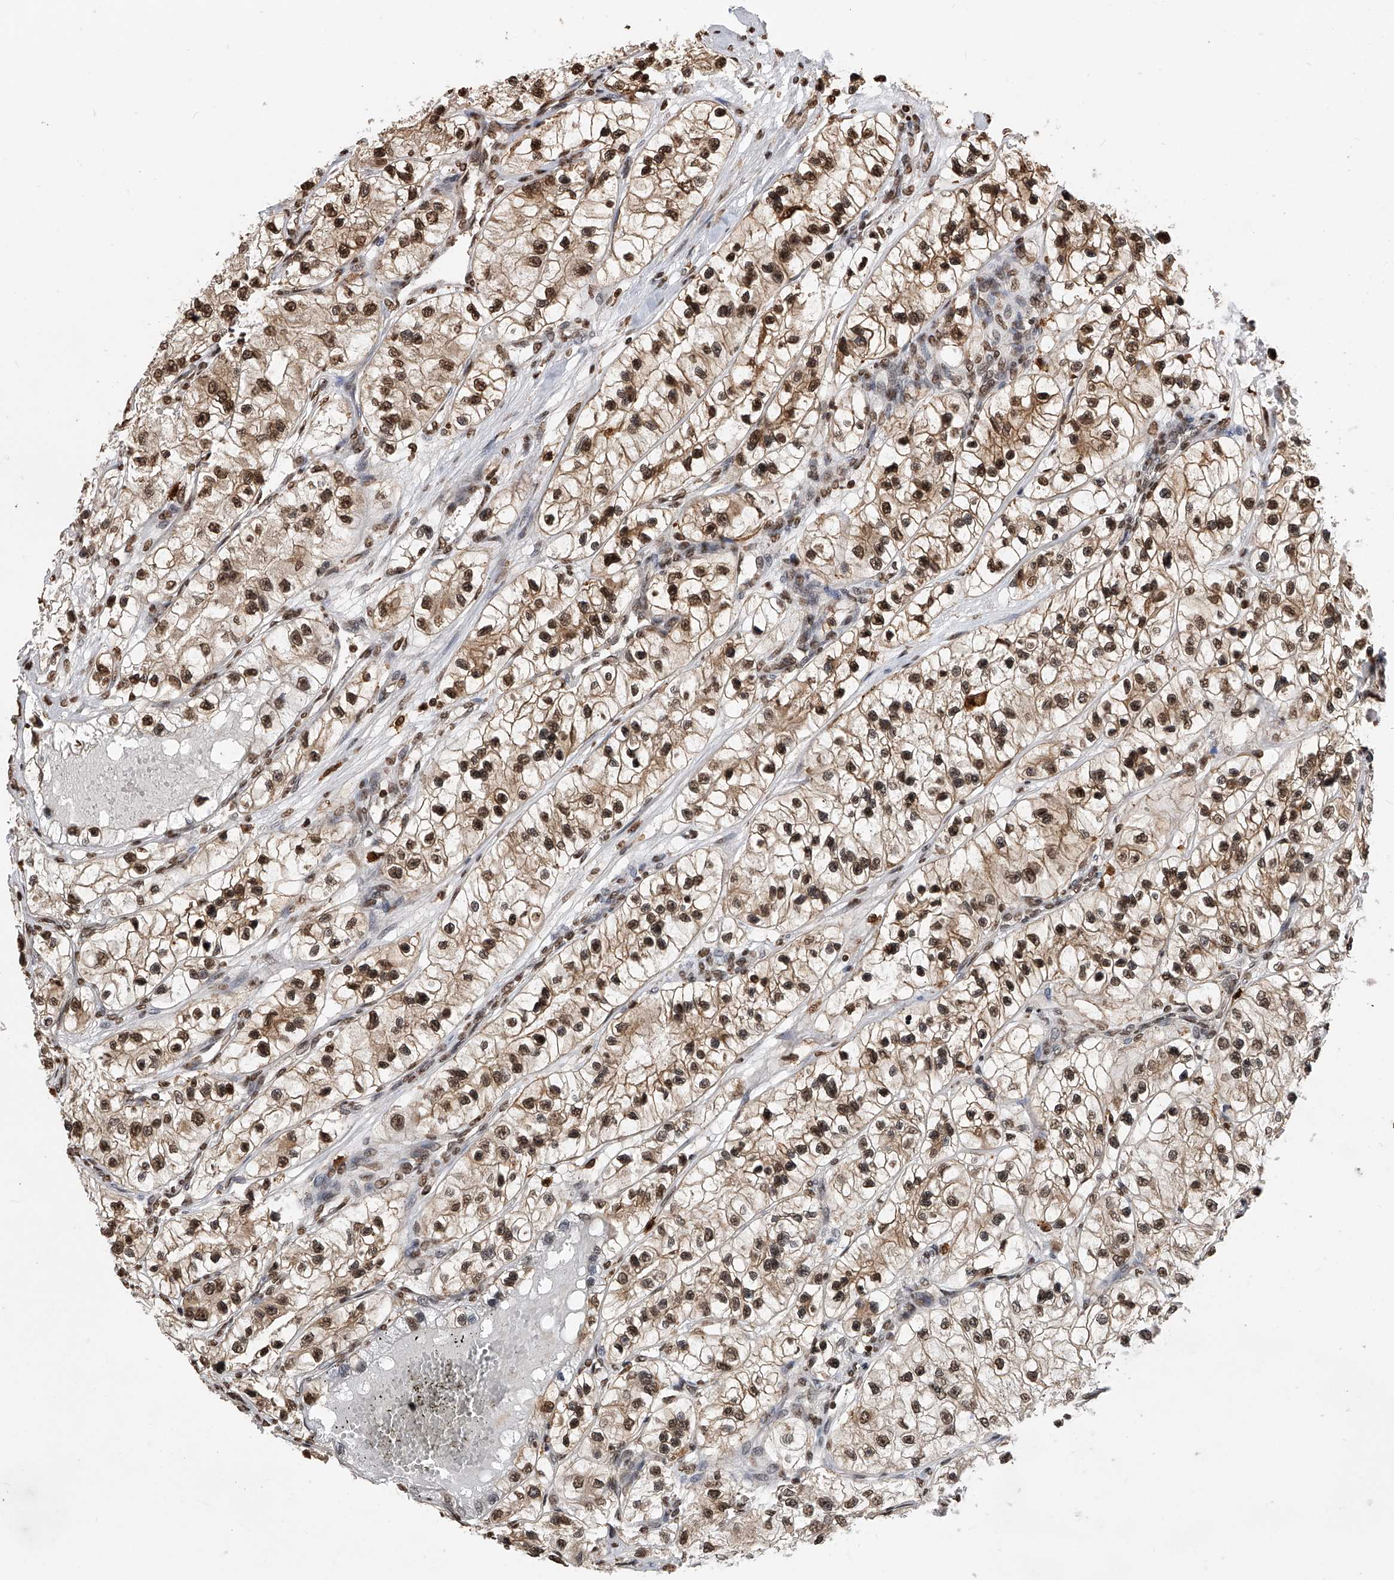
{"staining": {"intensity": "strong", "quantity": ">75%", "location": "cytoplasmic/membranous,nuclear"}, "tissue": "renal cancer", "cell_type": "Tumor cells", "image_type": "cancer", "snomed": [{"axis": "morphology", "description": "Adenocarcinoma, NOS"}, {"axis": "topography", "description": "Kidney"}], "caption": "The micrograph demonstrates immunohistochemical staining of adenocarcinoma (renal). There is strong cytoplasmic/membranous and nuclear expression is appreciated in about >75% of tumor cells. The staining was performed using DAB, with brown indicating positive protein expression. Nuclei are stained blue with hematoxylin.", "gene": "CFAP410", "patient": {"sex": "female", "age": 57}}